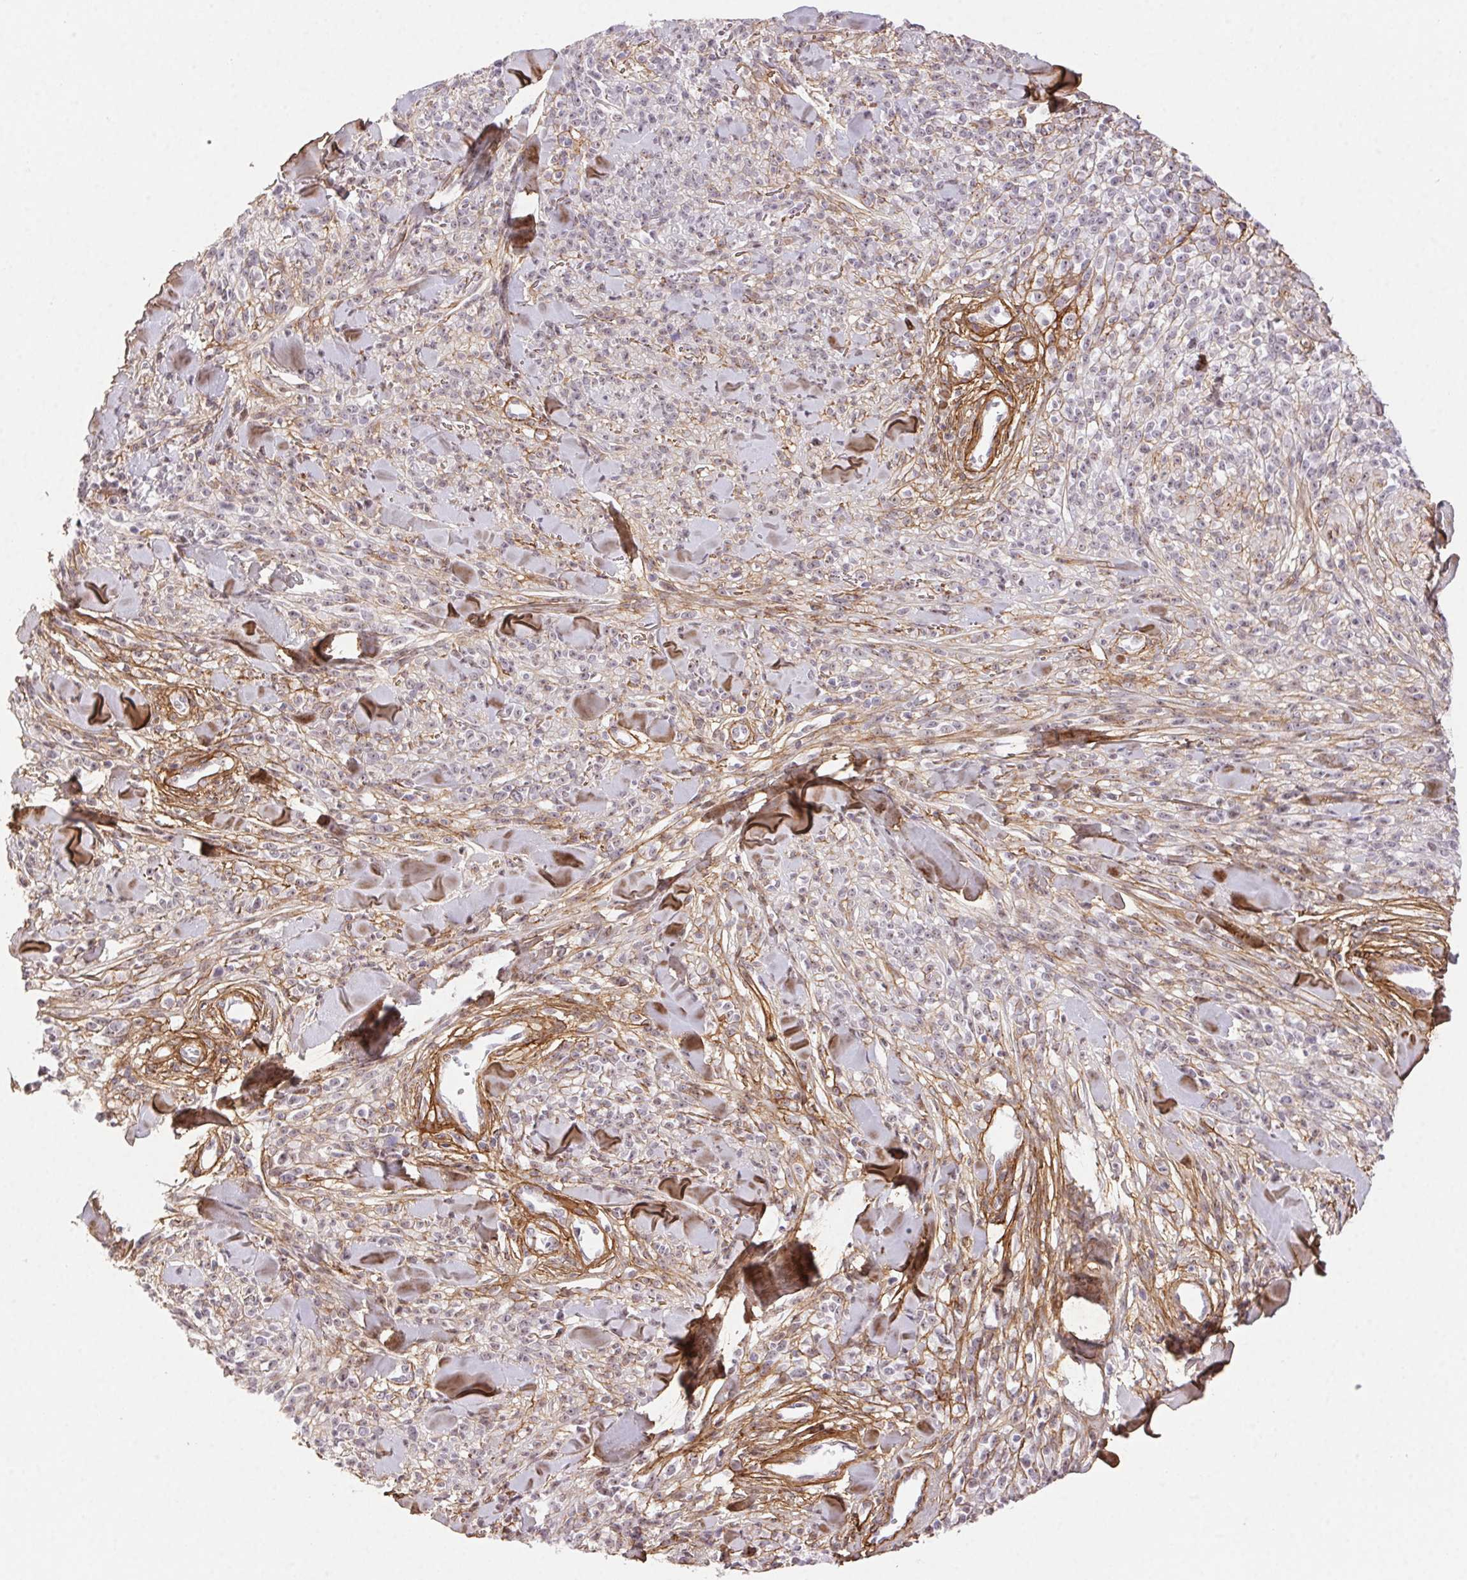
{"staining": {"intensity": "negative", "quantity": "none", "location": "none"}, "tissue": "melanoma", "cell_type": "Tumor cells", "image_type": "cancer", "snomed": [{"axis": "morphology", "description": "Malignant melanoma, NOS"}, {"axis": "topography", "description": "Skin"}, {"axis": "topography", "description": "Skin of trunk"}], "caption": "The micrograph displays no staining of tumor cells in melanoma.", "gene": "PDZD2", "patient": {"sex": "male", "age": 74}}